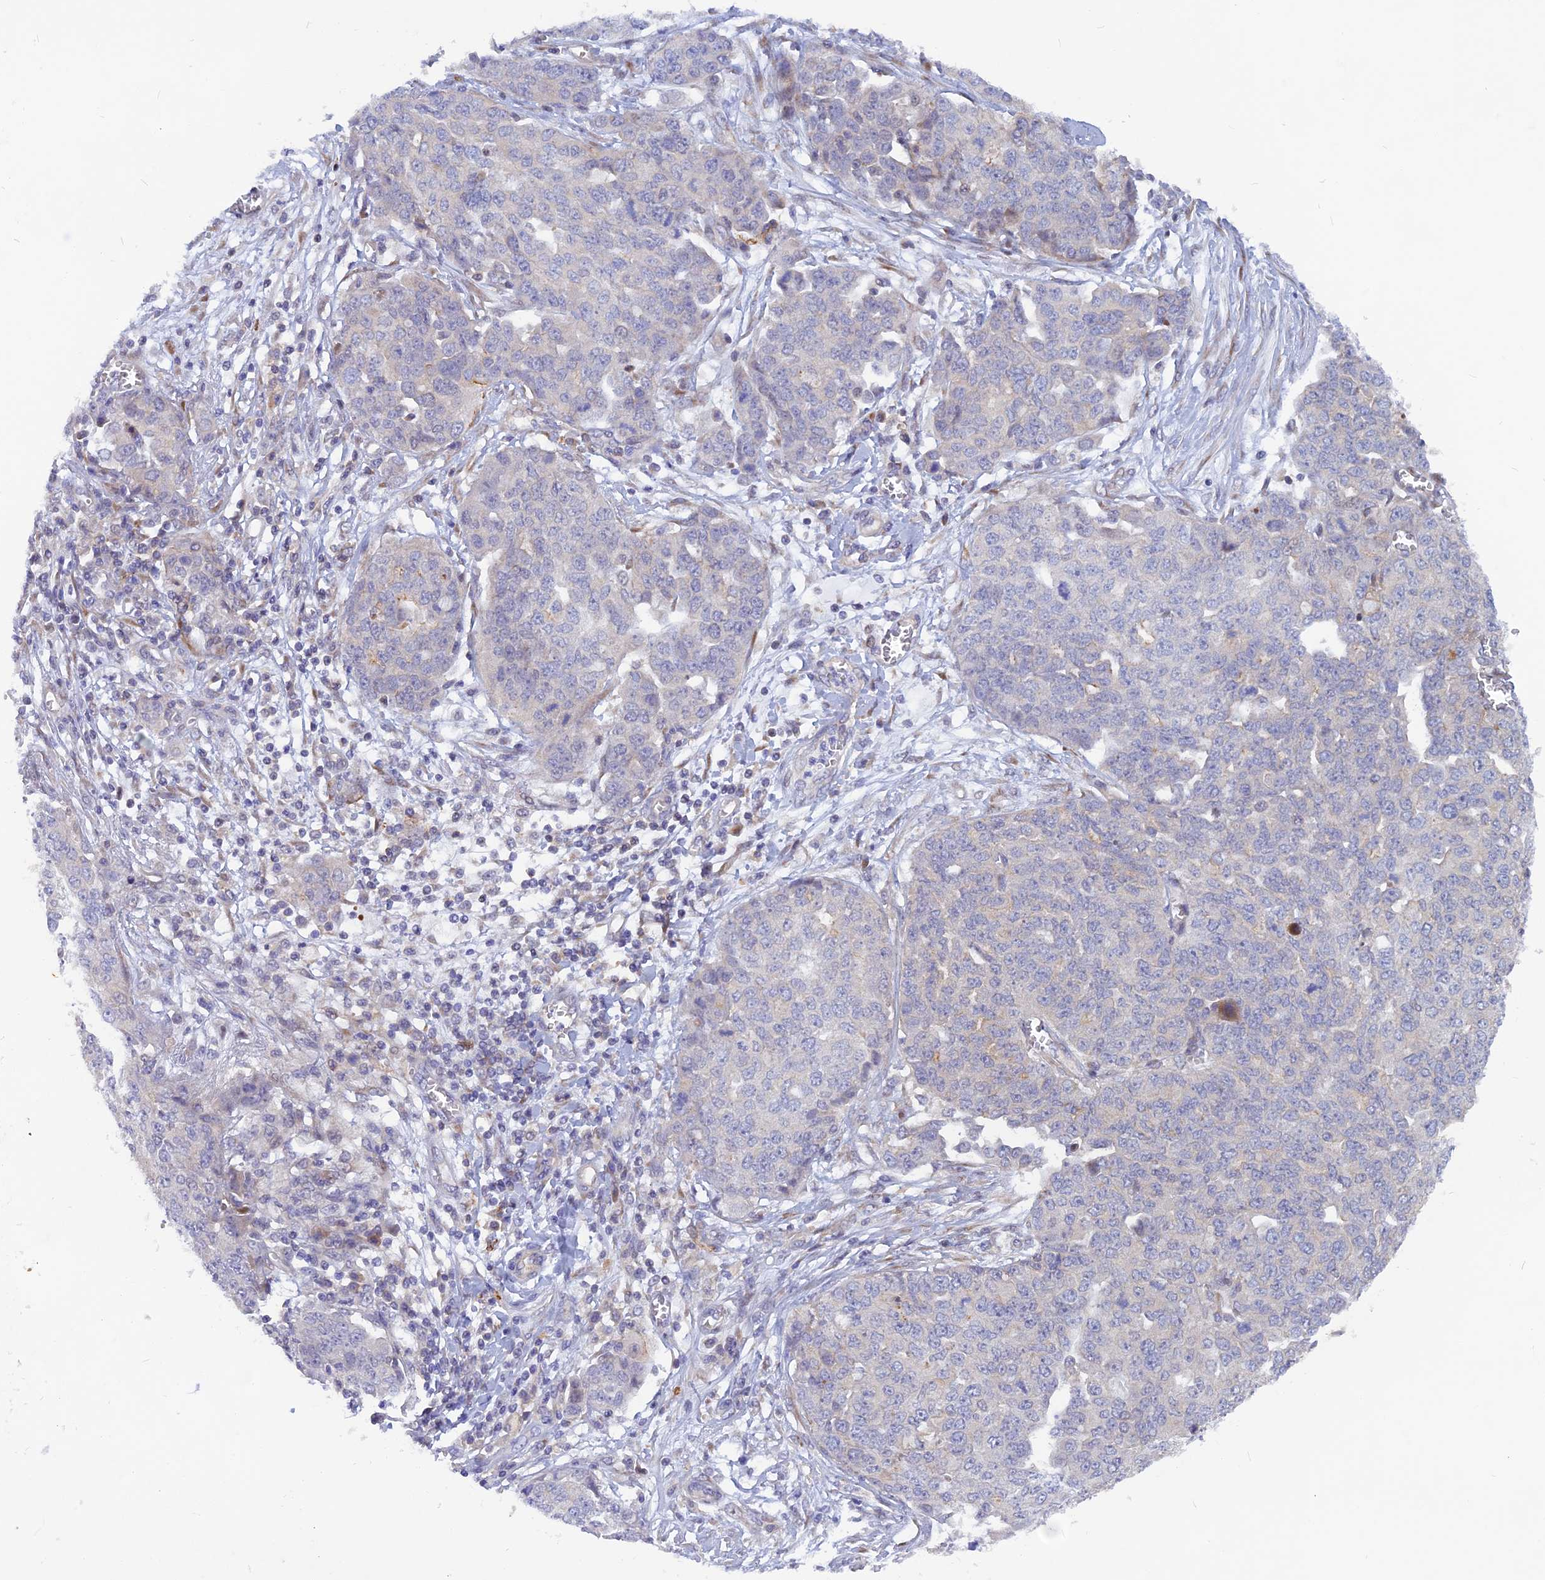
{"staining": {"intensity": "negative", "quantity": "none", "location": "none"}, "tissue": "ovarian cancer", "cell_type": "Tumor cells", "image_type": "cancer", "snomed": [{"axis": "morphology", "description": "Cystadenocarcinoma, serous, NOS"}, {"axis": "topography", "description": "Soft tissue"}, {"axis": "topography", "description": "Ovary"}], "caption": "Immunohistochemical staining of serous cystadenocarcinoma (ovarian) reveals no significant staining in tumor cells.", "gene": "DNAJC16", "patient": {"sex": "female", "age": 57}}